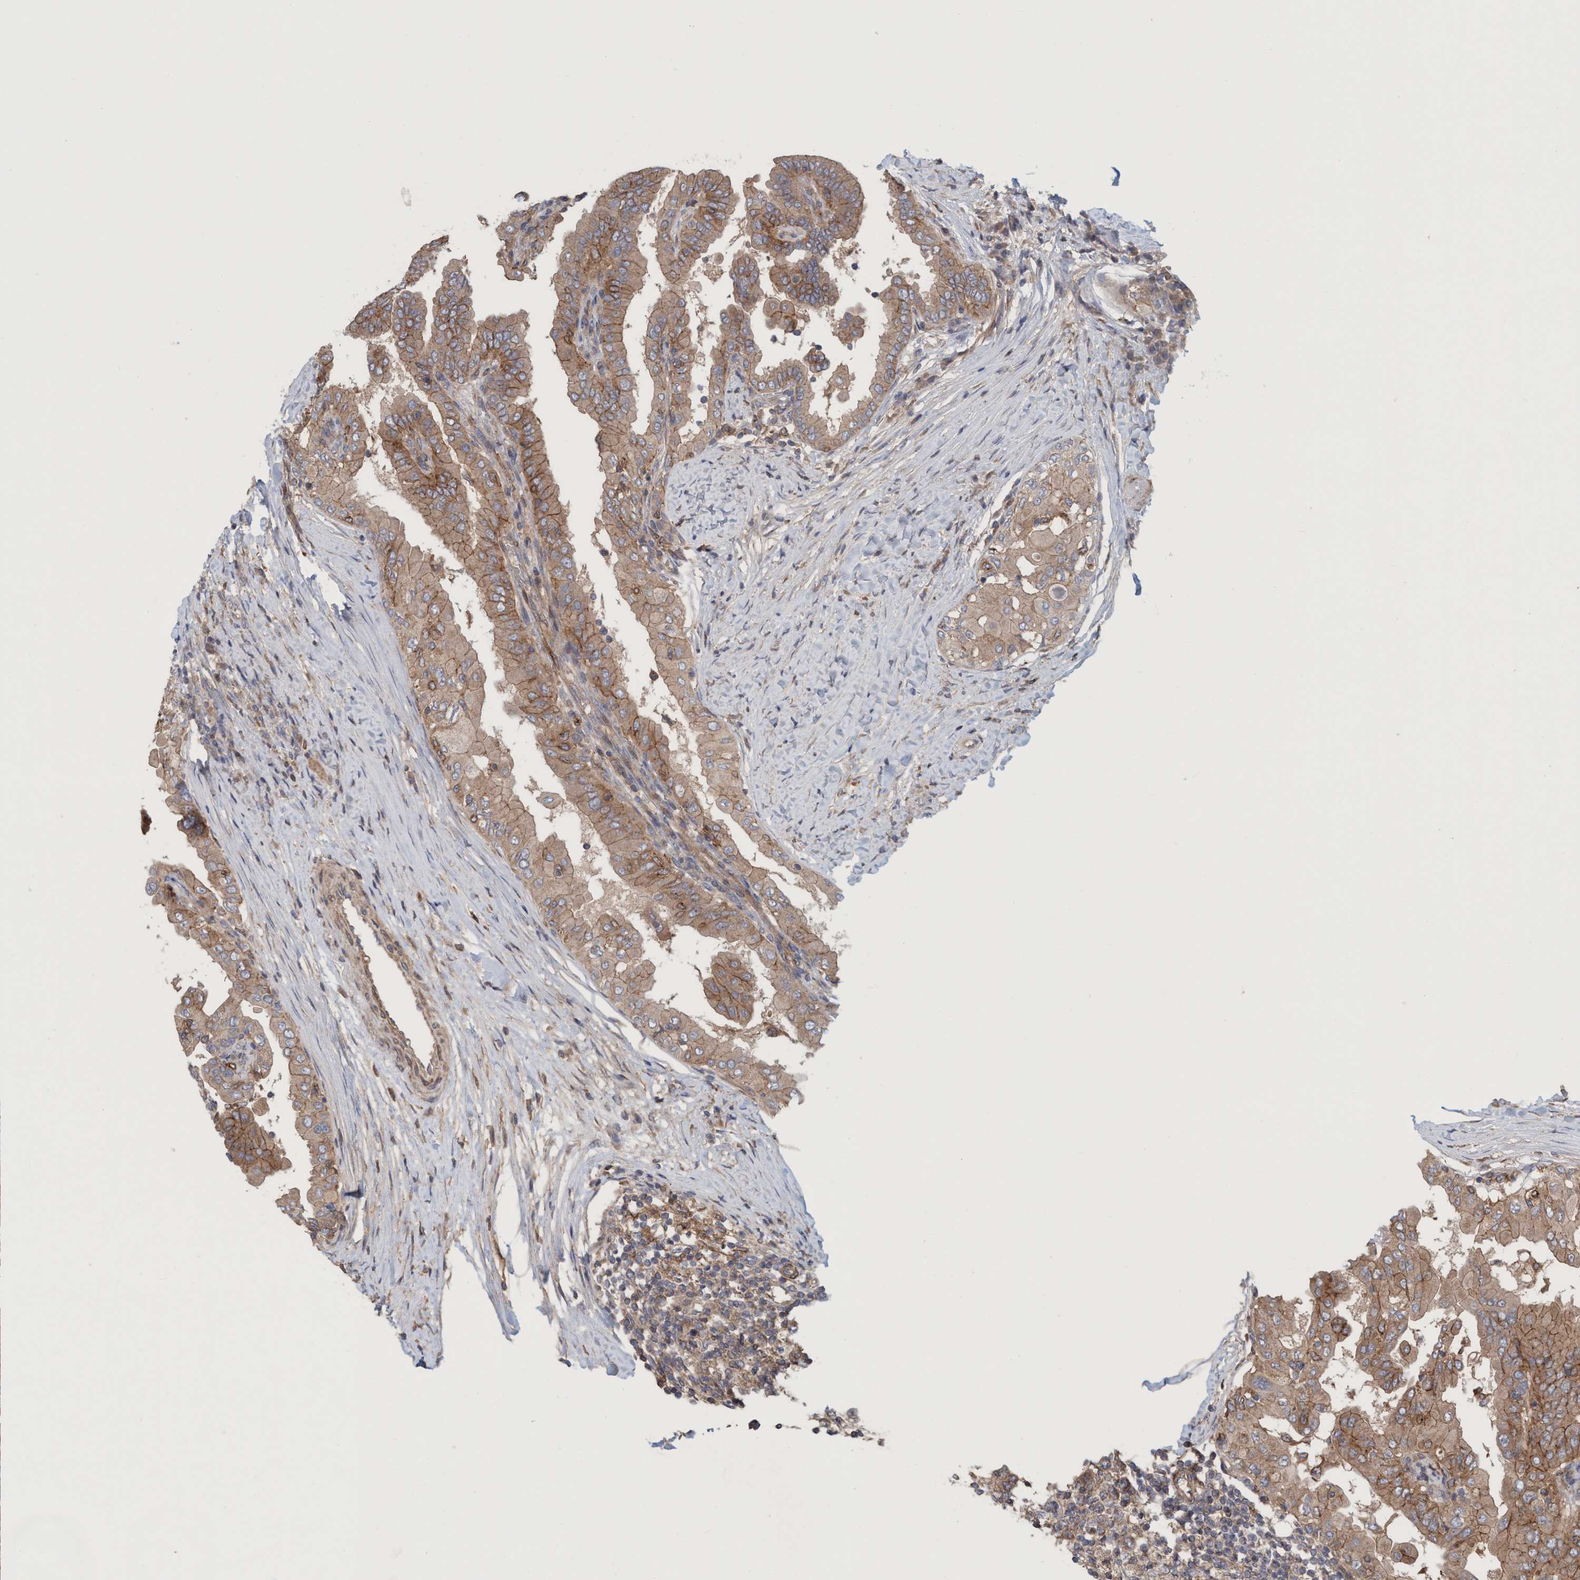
{"staining": {"intensity": "strong", "quantity": ">75%", "location": "cytoplasmic/membranous"}, "tissue": "thyroid cancer", "cell_type": "Tumor cells", "image_type": "cancer", "snomed": [{"axis": "morphology", "description": "Papillary adenocarcinoma, NOS"}, {"axis": "topography", "description": "Thyroid gland"}], "caption": "A high-resolution image shows immunohistochemistry (IHC) staining of papillary adenocarcinoma (thyroid), which exhibits strong cytoplasmic/membranous positivity in about >75% of tumor cells.", "gene": "SPECC1", "patient": {"sex": "male", "age": 33}}